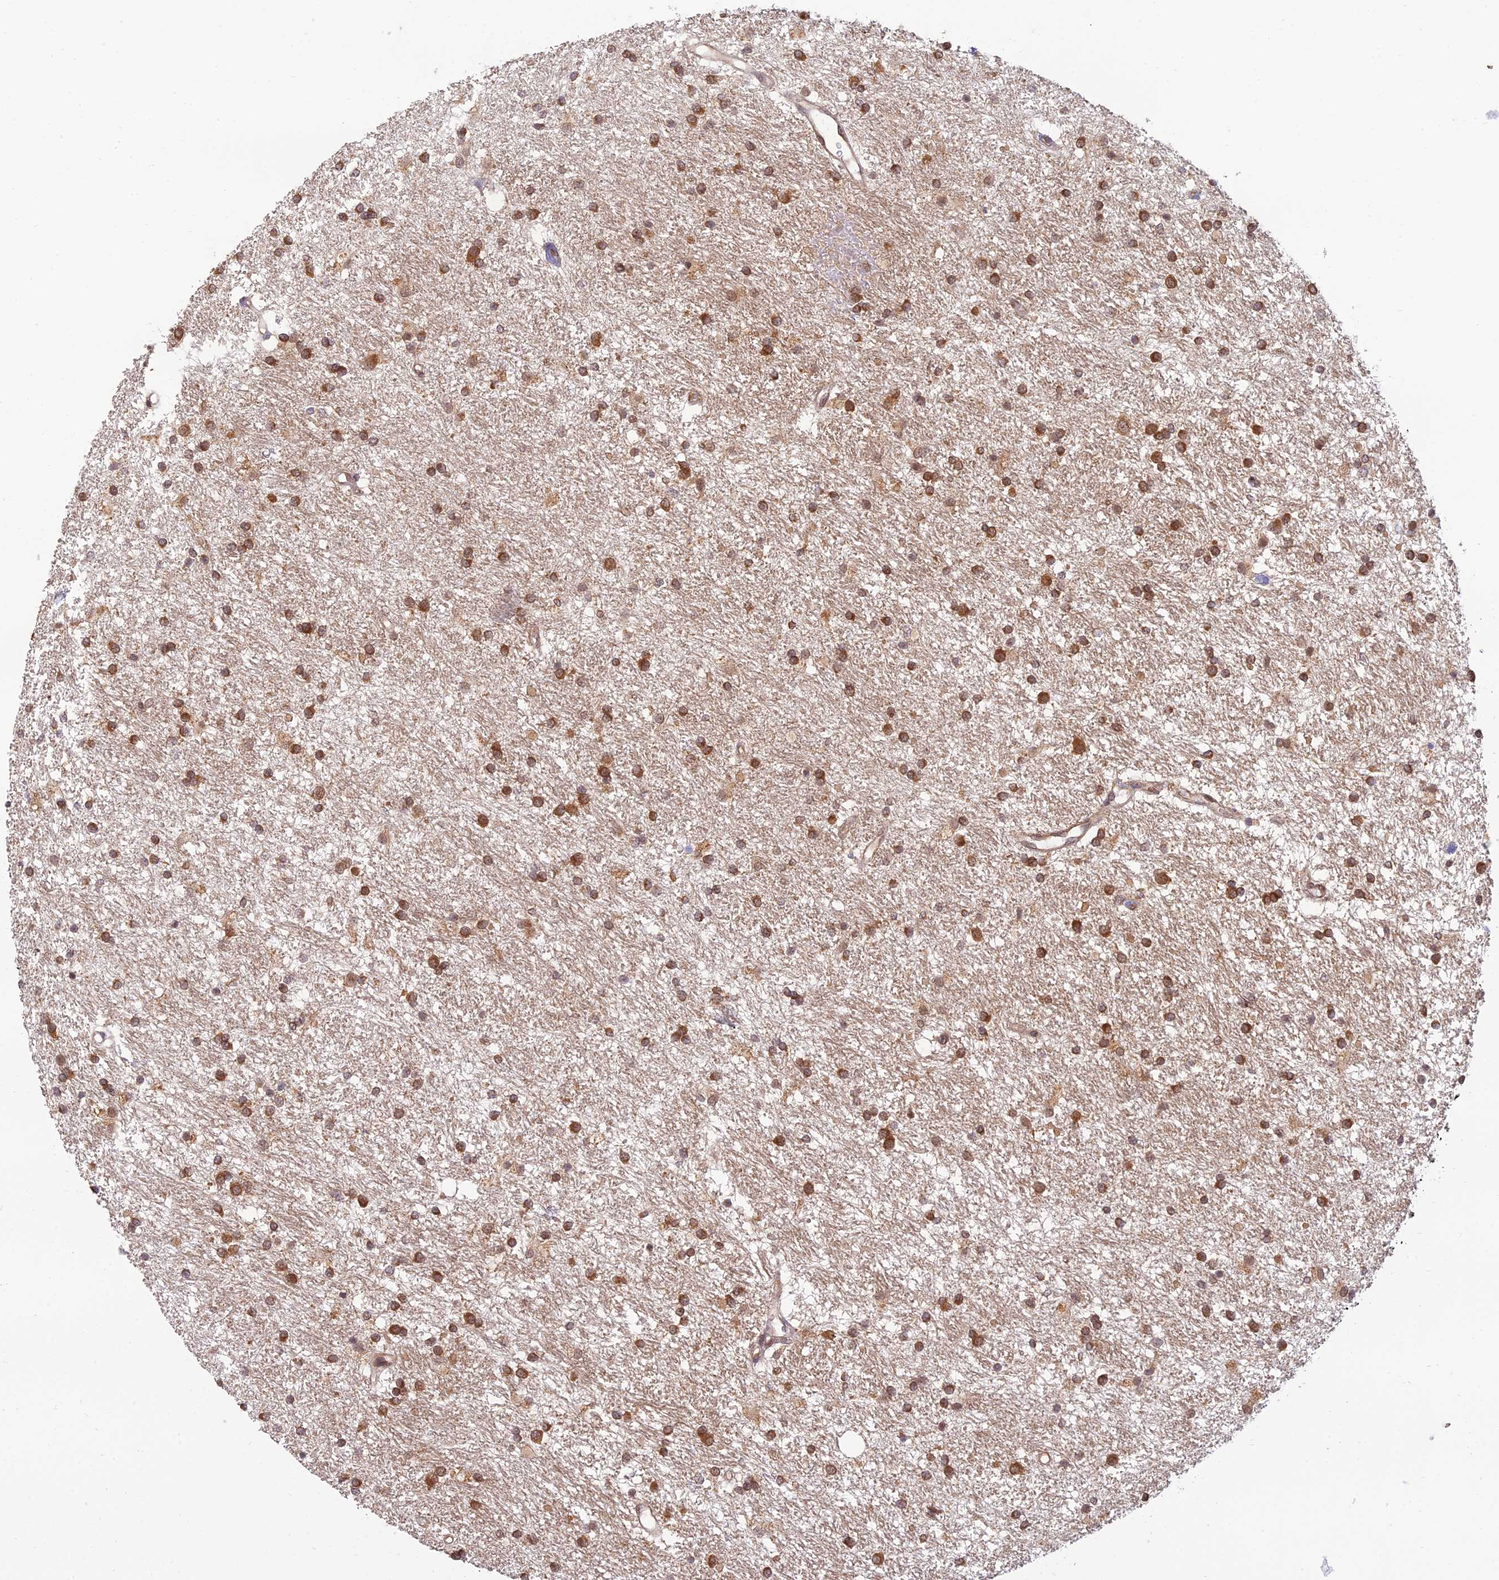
{"staining": {"intensity": "moderate", "quantity": ">75%", "location": "cytoplasmic/membranous"}, "tissue": "glioma", "cell_type": "Tumor cells", "image_type": "cancer", "snomed": [{"axis": "morphology", "description": "Glioma, malignant, High grade"}, {"axis": "topography", "description": "Brain"}], "caption": "Immunohistochemistry (IHC) image of neoplastic tissue: human high-grade glioma (malignant) stained using immunohistochemistry reveals medium levels of moderate protein expression localized specifically in the cytoplasmic/membranous of tumor cells, appearing as a cytoplasmic/membranous brown color.", "gene": "SKIC8", "patient": {"sex": "male", "age": 77}}